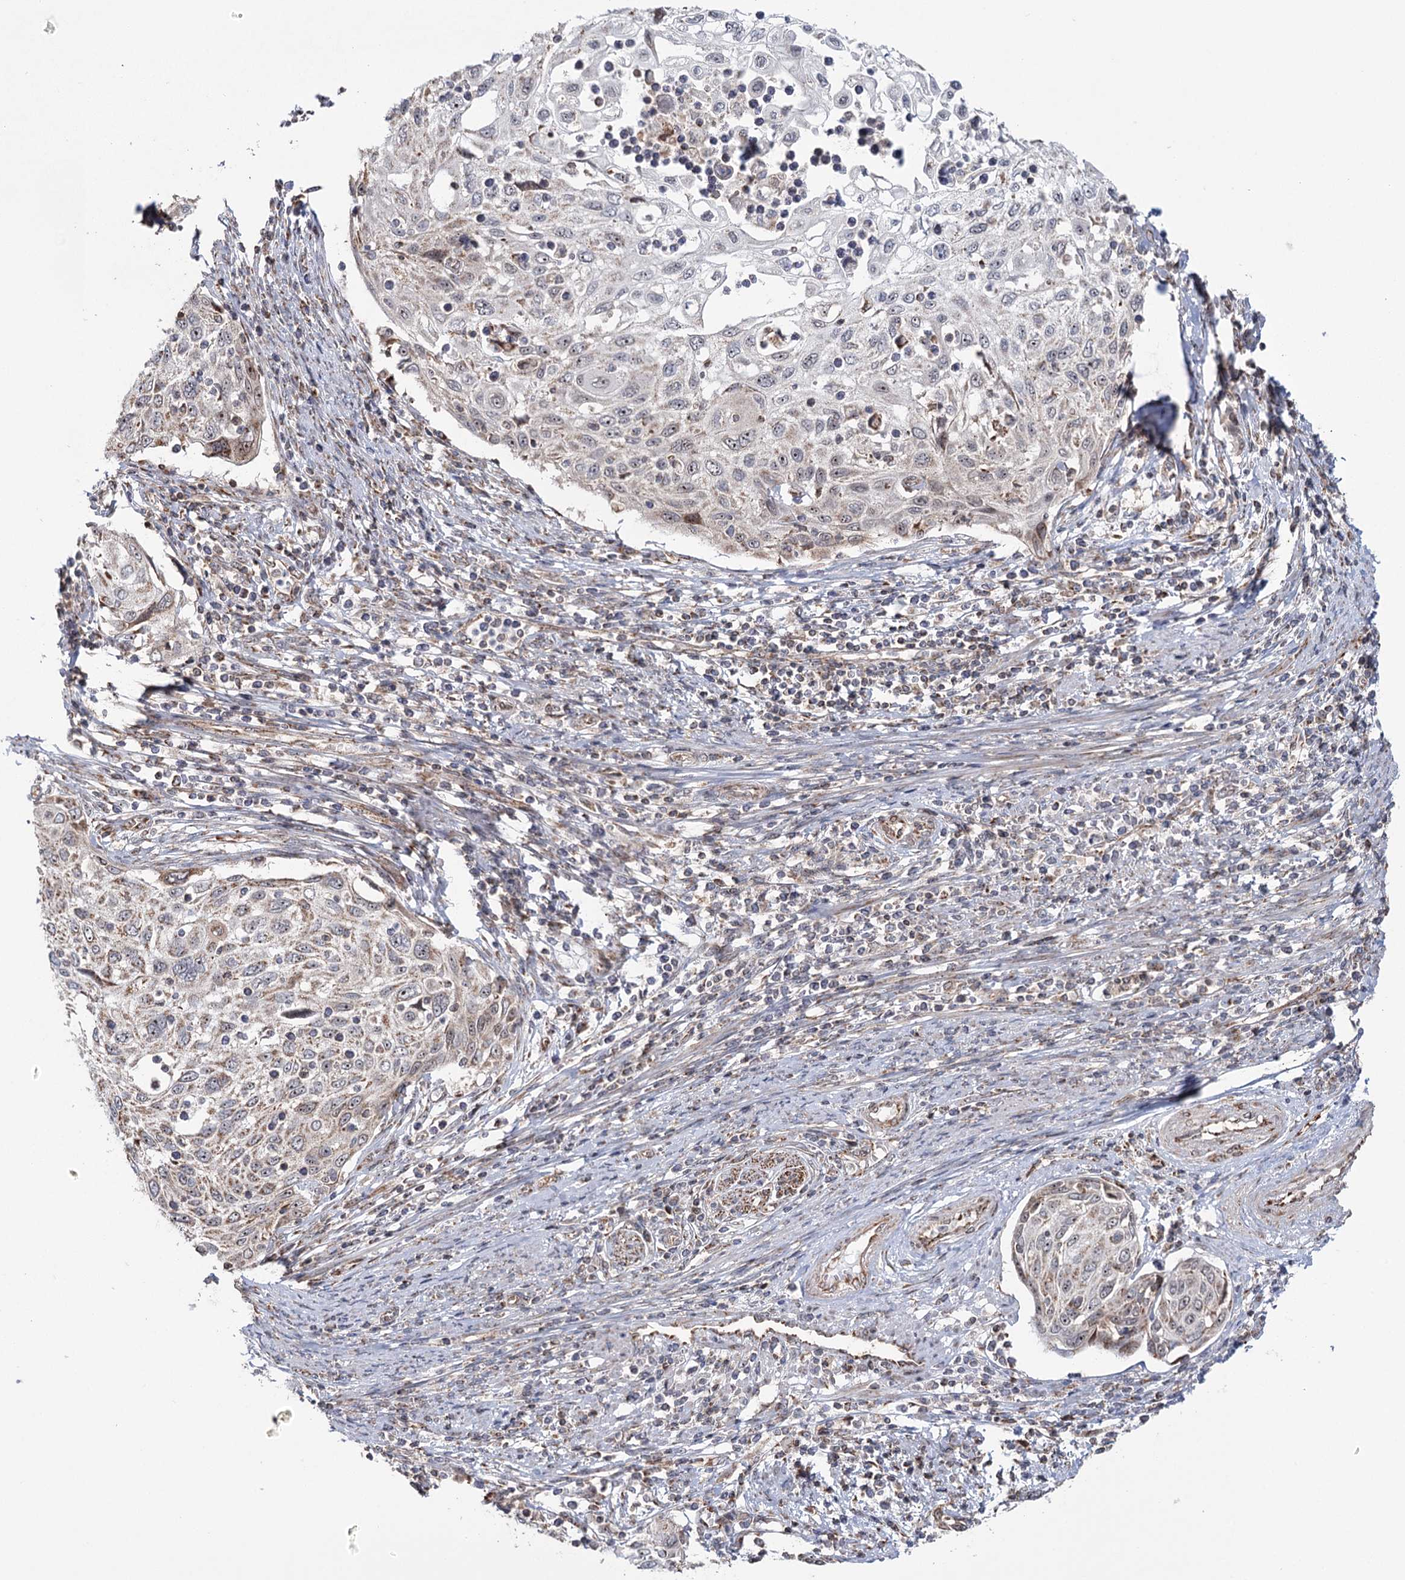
{"staining": {"intensity": "weak", "quantity": "25%-75%", "location": "cytoplasmic/membranous,nuclear"}, "tissue": "cervical cancer", "cell_type": "Tumor cells", "image_type": "cancer", "snomed": [{"axis": "morphology", "description": "Squamous cell carcinoma, NOS"}, {"axis": "topography", "description": "Cervix"}], "caption": "Protein expression analysis of human cervical cancer (squamous cell carcinoma) reveals weak cytoplasmic/membranous and nuclear expression in about 25%-75% of tumor cells. The protein of interest is shown in brown color, while the nuclei are stained blue.", "gene": "STEEP1", "patient": {"sex": "female", "age": 70}}